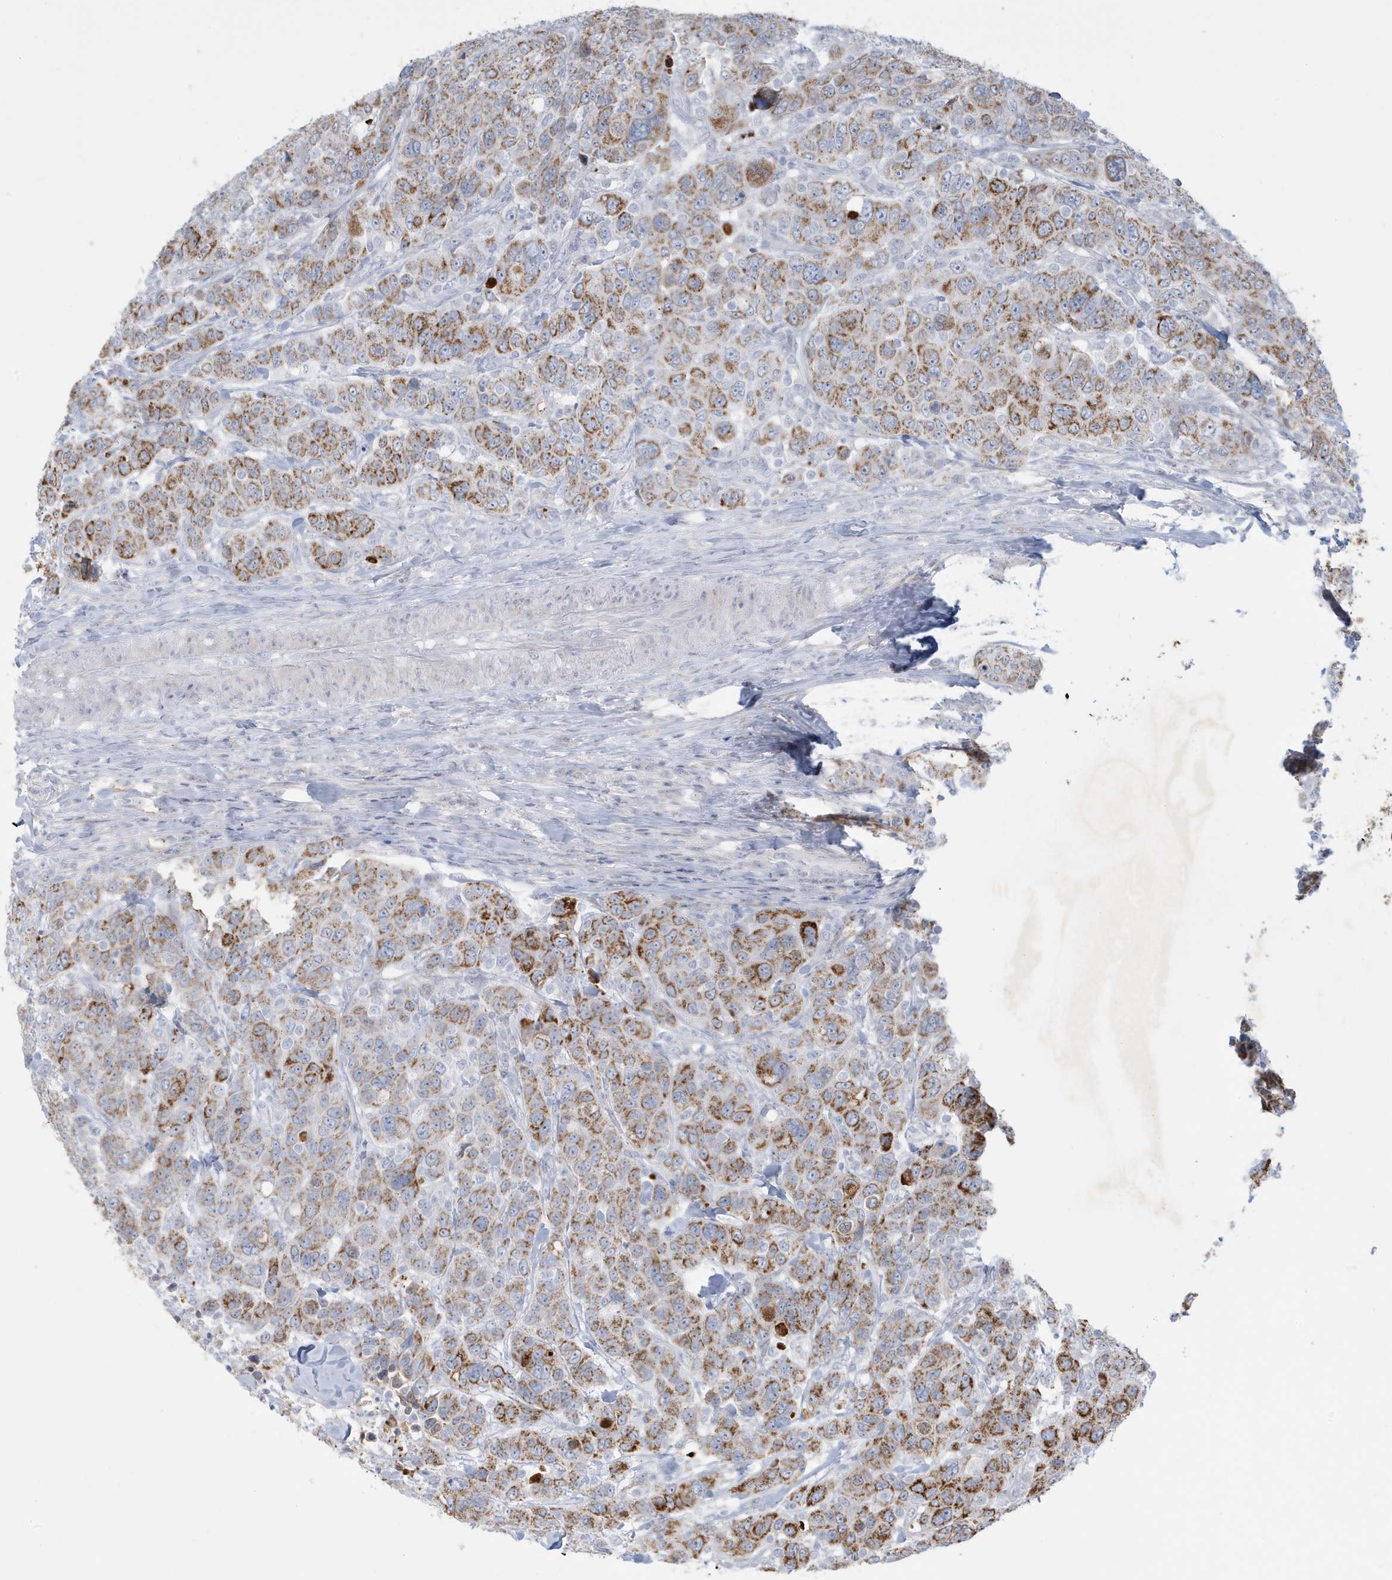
{"staining": {"intensity": "moderate", "quantity": ">75%", "location": "cytoplasmic/membranous"}, "tissue": "breast cancer", "cell_type": "Tumor cells", "image_type": "cancer", "snomed": [{"axis": "morphology", "description": "Duct carcinoma"}, {"axis": "topography", "description": "Breast"}], "caption": "Immunohistochemical staining of human breast intraductal carcinoma reveals medium levels of moderate cytoplasmic/membranous expression in about >75% of tumor cells.", "gene": "FNDC1", "patient": {"sex": "female", "age": 37}}